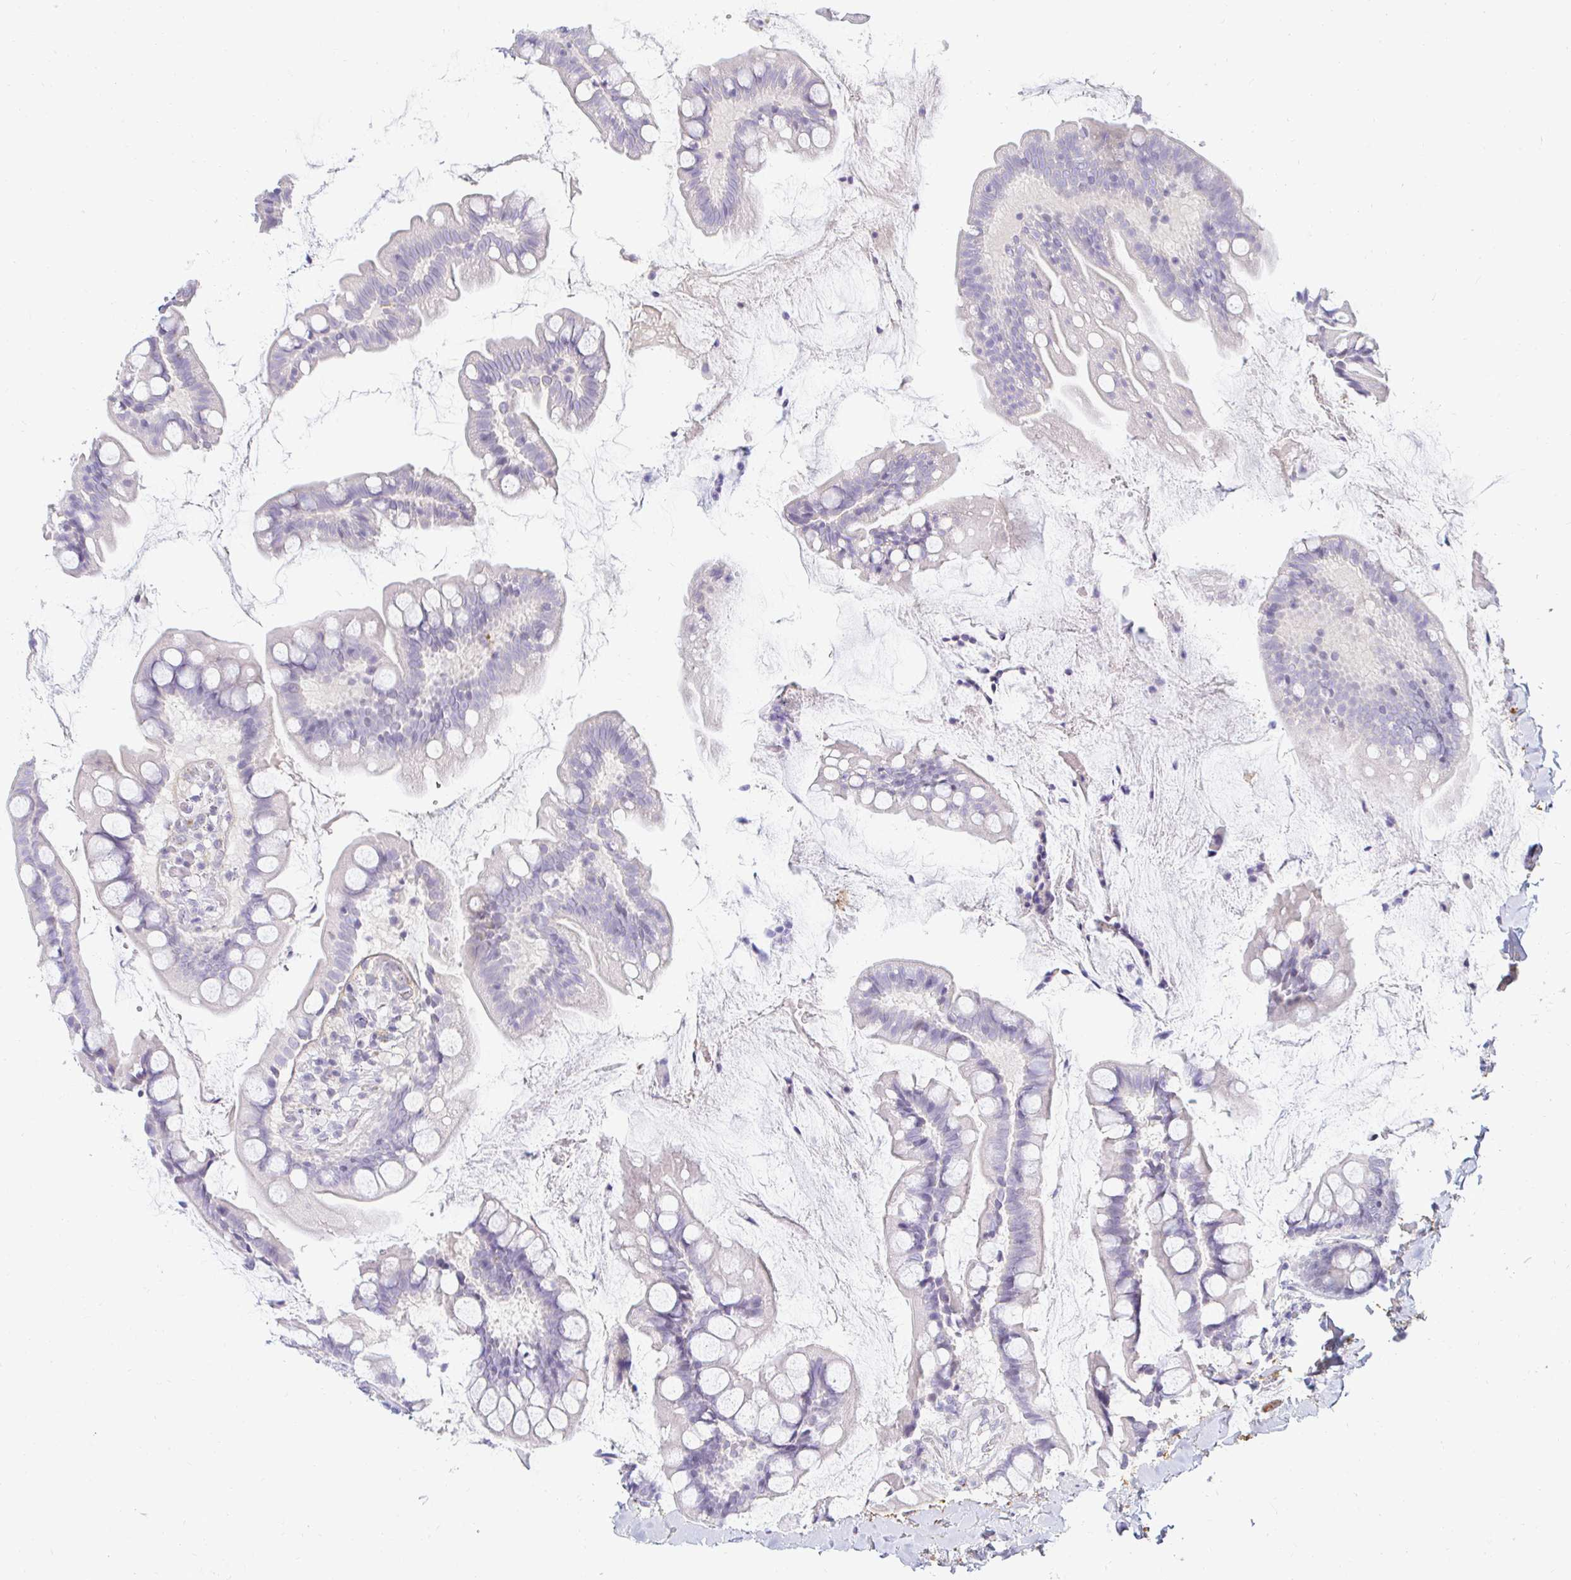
{"staining": {"intensity": "strong", "quantity": "<25%", "location": "cytoplasmic/membranous"}, "tissue": "small intestine", "cell_type": "Glandular cells", "image_type": "normal", "snomed": [{"axis": "morphology", "description": "Normal tissue, NOS"}, {"axis": "topography", "description": "Small intestine"}], "caption": "This is a histology image of immunohistochemistry (IHC) staining of normal small intestine, which shows strong staining in the cytoplasmic/membranous of glandular cells.", "gene": "OR51D1", "patient": {"sex": "male", "age": 70}}